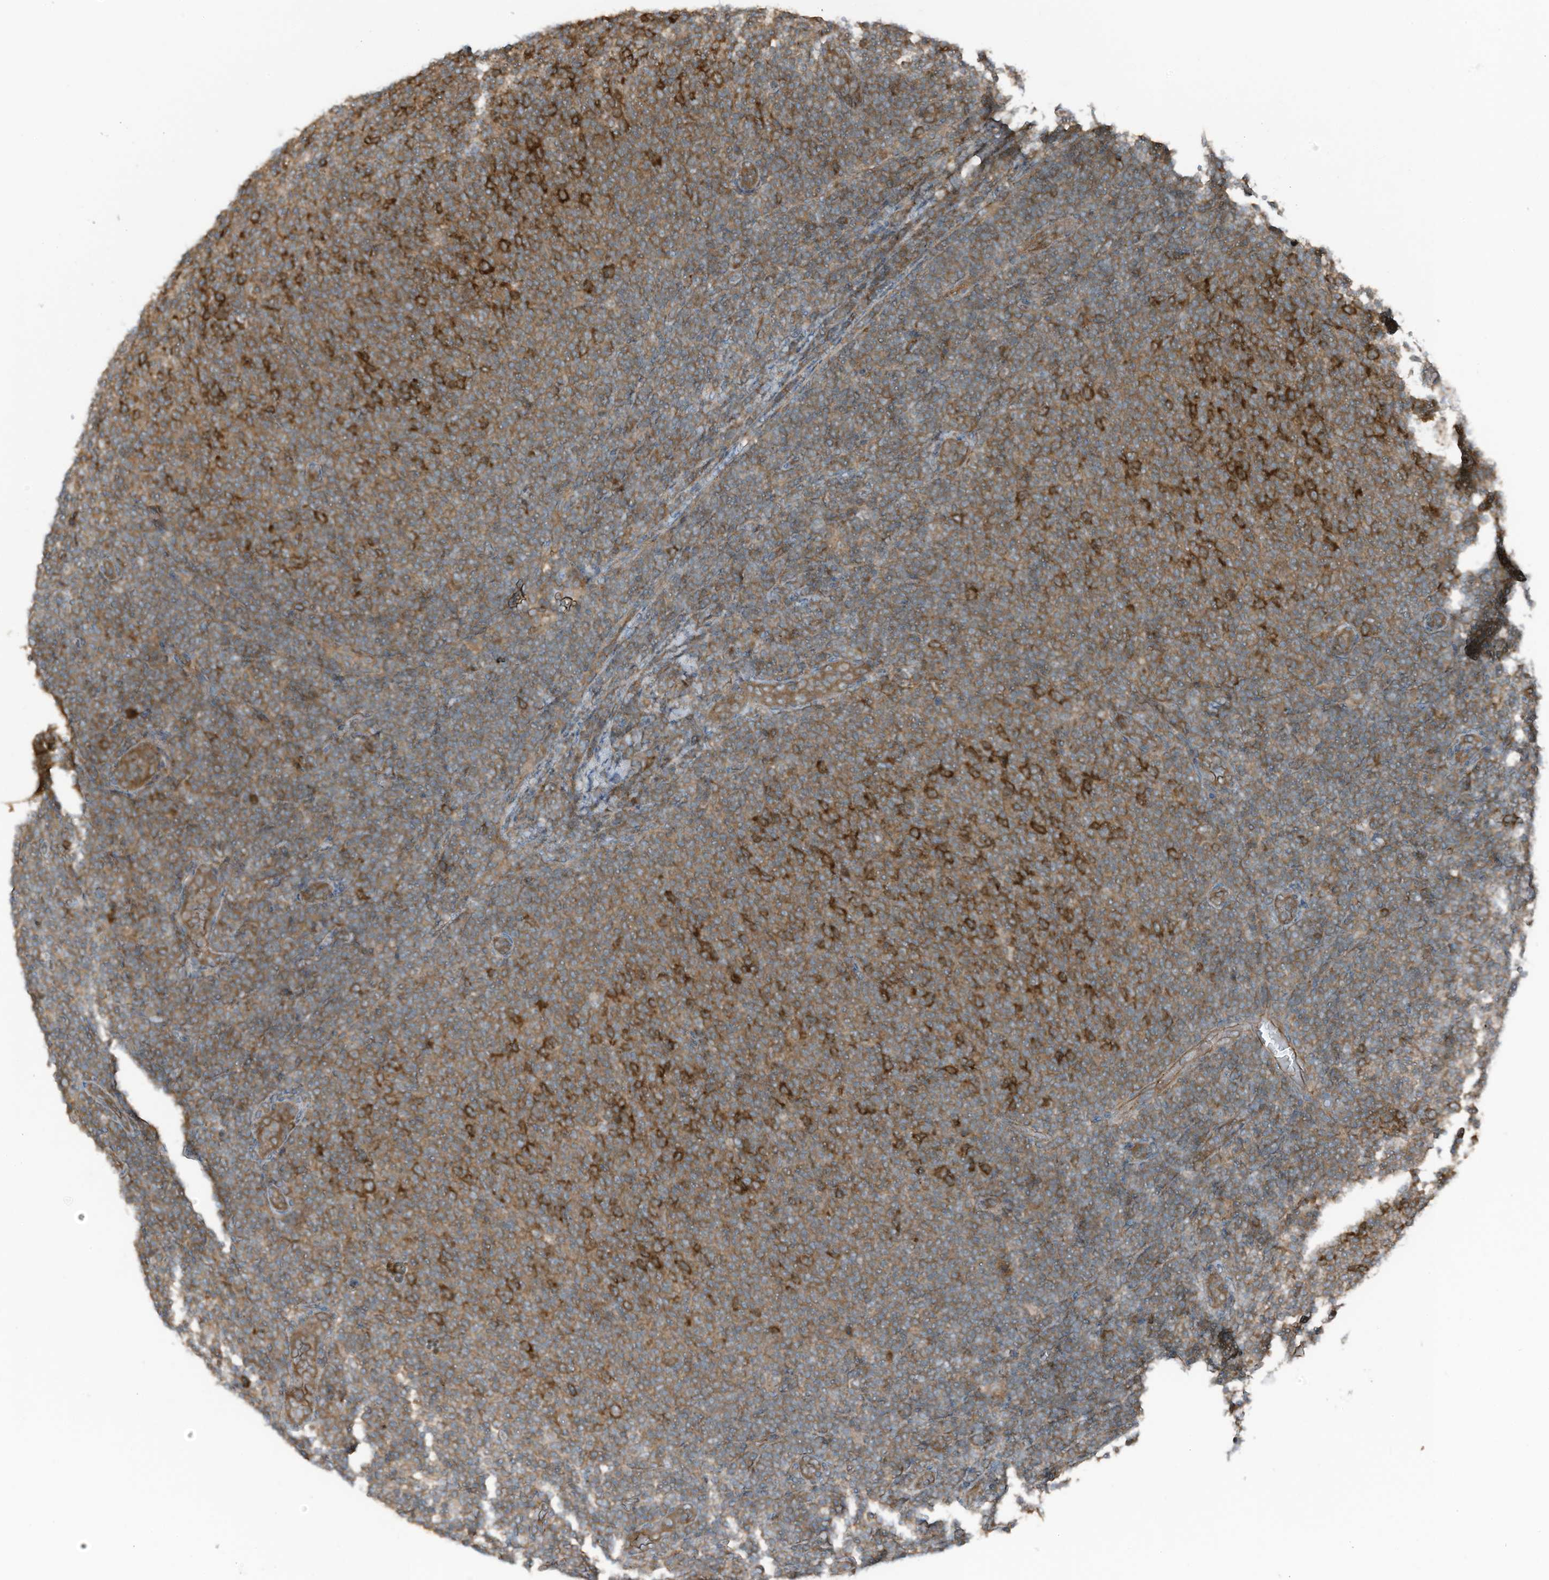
{"staining": {"intensity": "moderate", "quantity": "25%-75%", "location": "cytoplasmic/membranous"}, "tissue": "lymphoma", "cell_type": "Tumor cells", "image_type": "cancer", "snomed": [{"axis": "morphology", "description": "Malignant lymphoma, non-Hodgkin's type, Low grade"}, {"axis": "topography", "description": "Lymph node"}], "caption": "Protein expression analysis of human lymphoma reveals moderate cytoplasmic/membranous positivity in about 25%-75% of tumor cells.", "gene": "TXNDC9", "patient": {"sex": "male", "age": 66}}